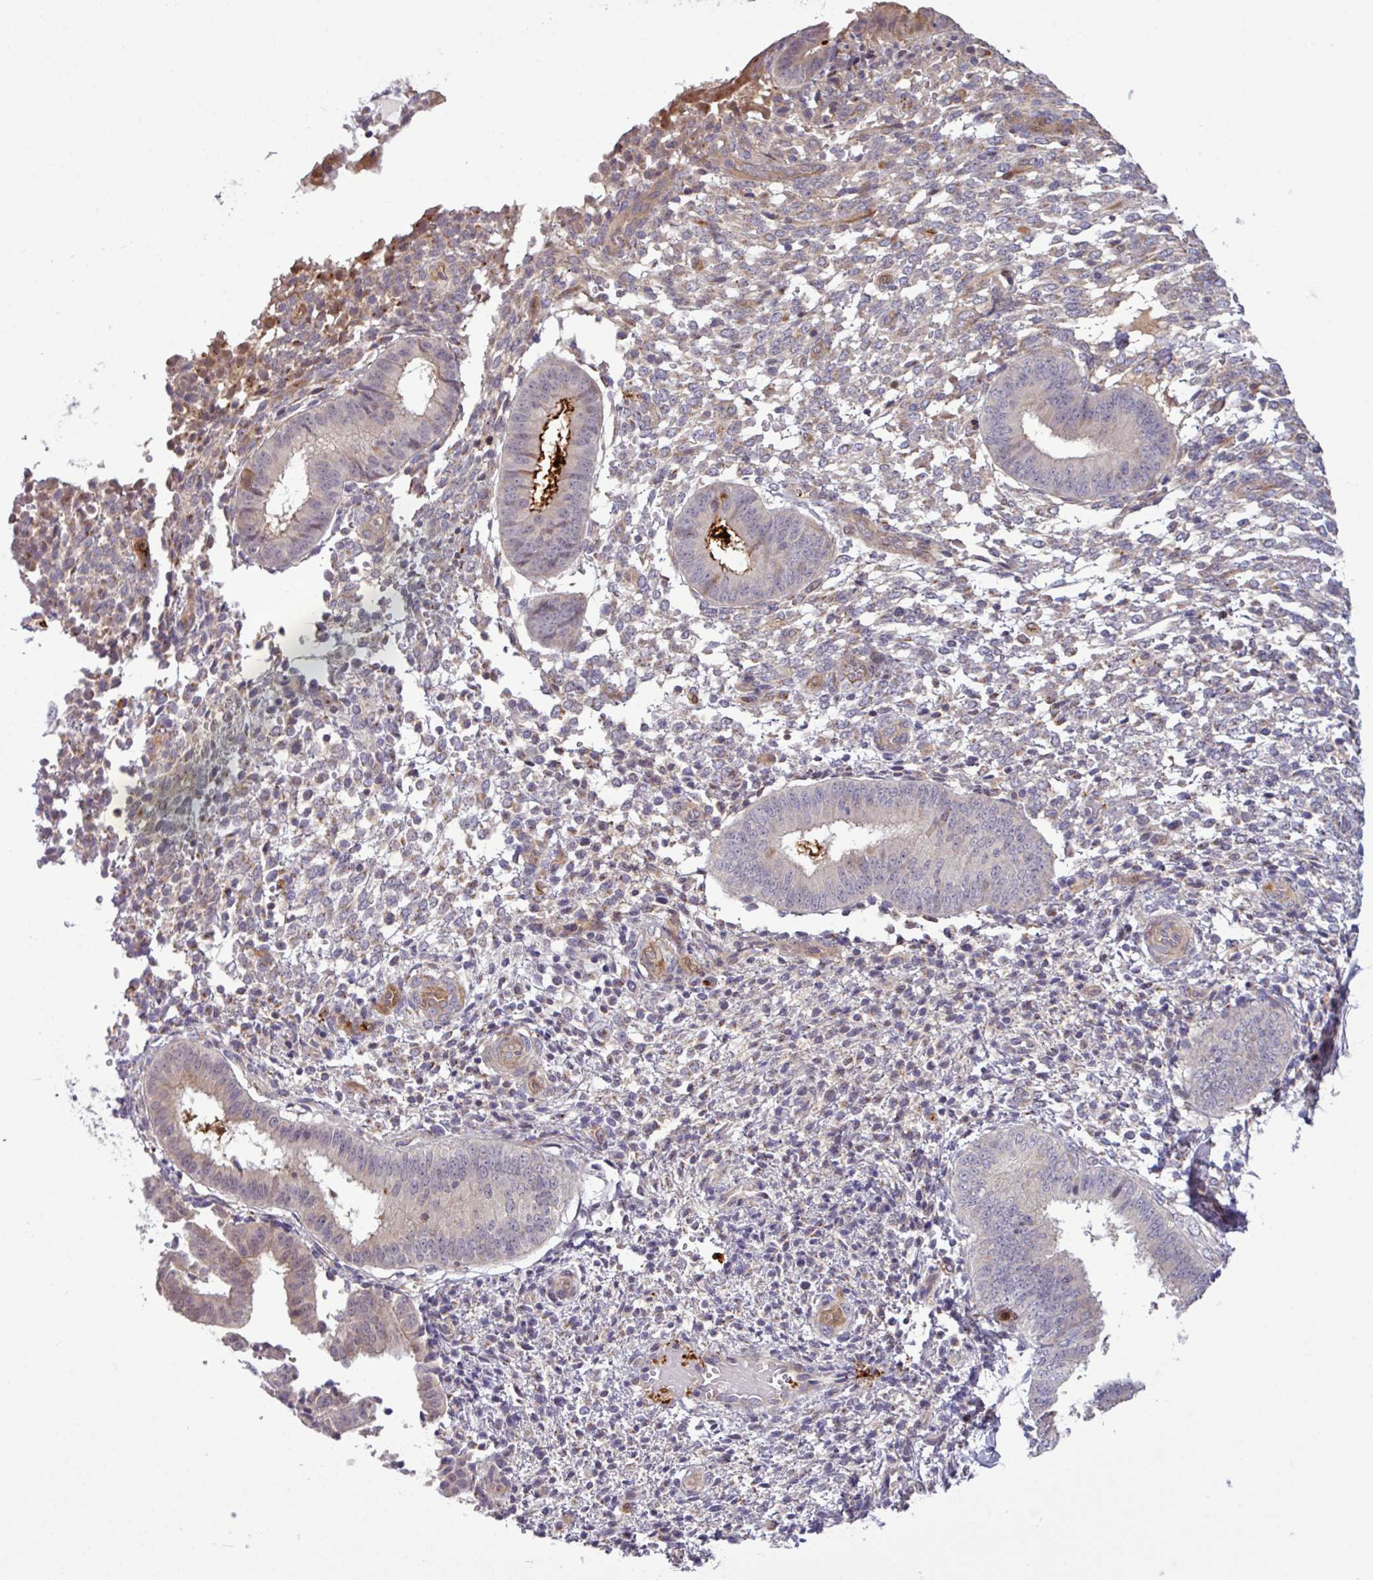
{"staining": {"intensity": "weak", "quantity": "<25%", "location": "cytoplasmic/membranous"}, "tissue": "endometrium", "cell_type": "Cells in endometrial stroma", "image_type": "normal", "snomed": [{"axis": "morphology", "description": "Normal tissue, NOS"}, {"axis": "topography", "description": "Endometrium"}], "caption": "Cells in endometrial stroma are negative for brown protein staining in unremarkable endometrium. (Brightfield microscopy of DAB (3,3'-diaminobenzidine) IHC at high magnification).", "gene": "B4GALNT4", "patient": {"sex": "female", "age": 49}}